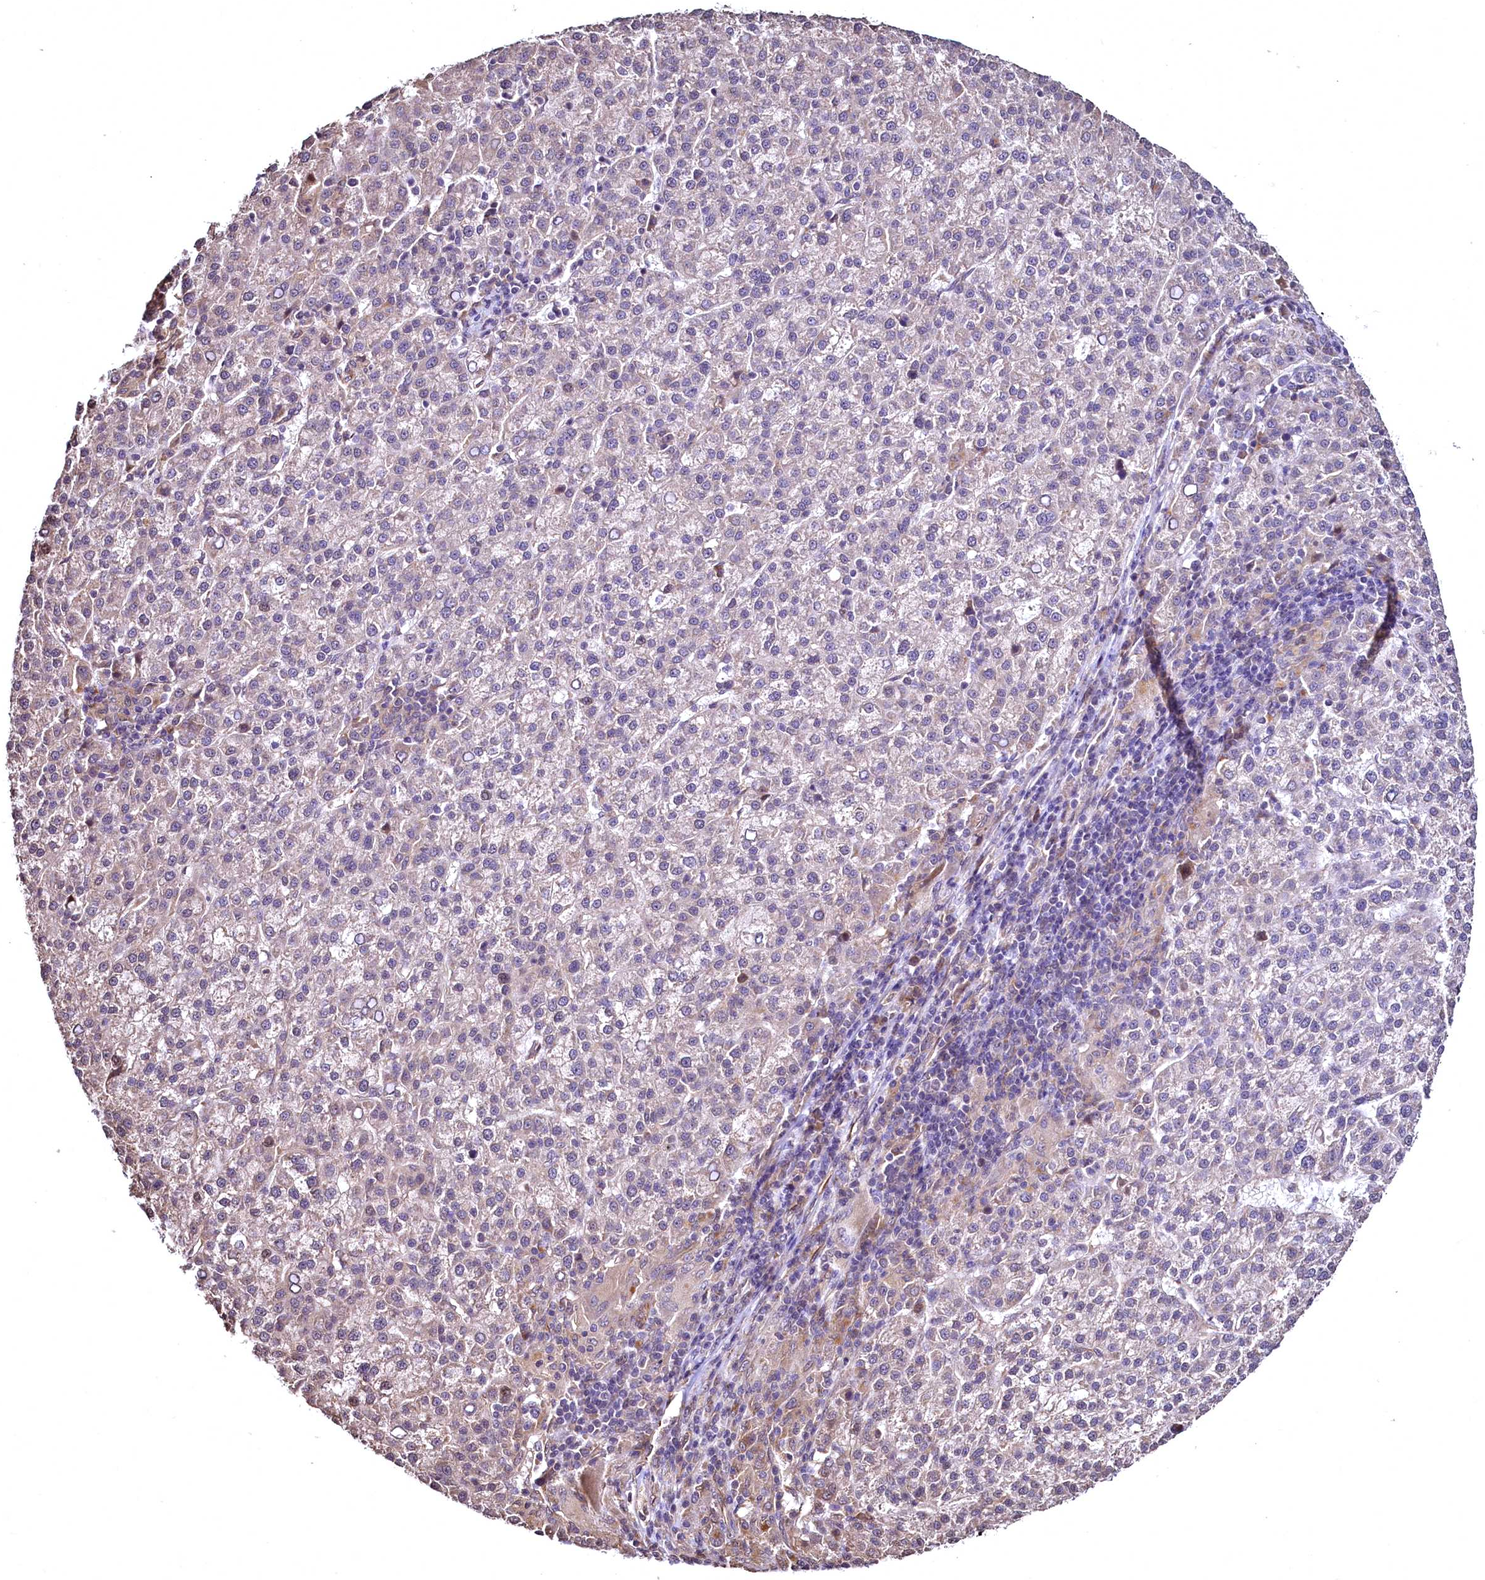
{"staining": {"intensity": "negative", "quantity": "none", "location": "none"}, "tissue": "liver cancer", "cell_type": "Tumor cells", "image_type": "cancer", "snomed": [{"axis": "morphology", "description": "Carcinoma, Hepatocellular, NOS"}, {"axis": "topography", "description": "Liver"}], "caption": "Human liver cancer stained for a protein using immunohistochemistry (IHC) shows no positivity in tumor cells.", "gene": "TBCEL", "patient": {"sex": "female", "age": 58}}